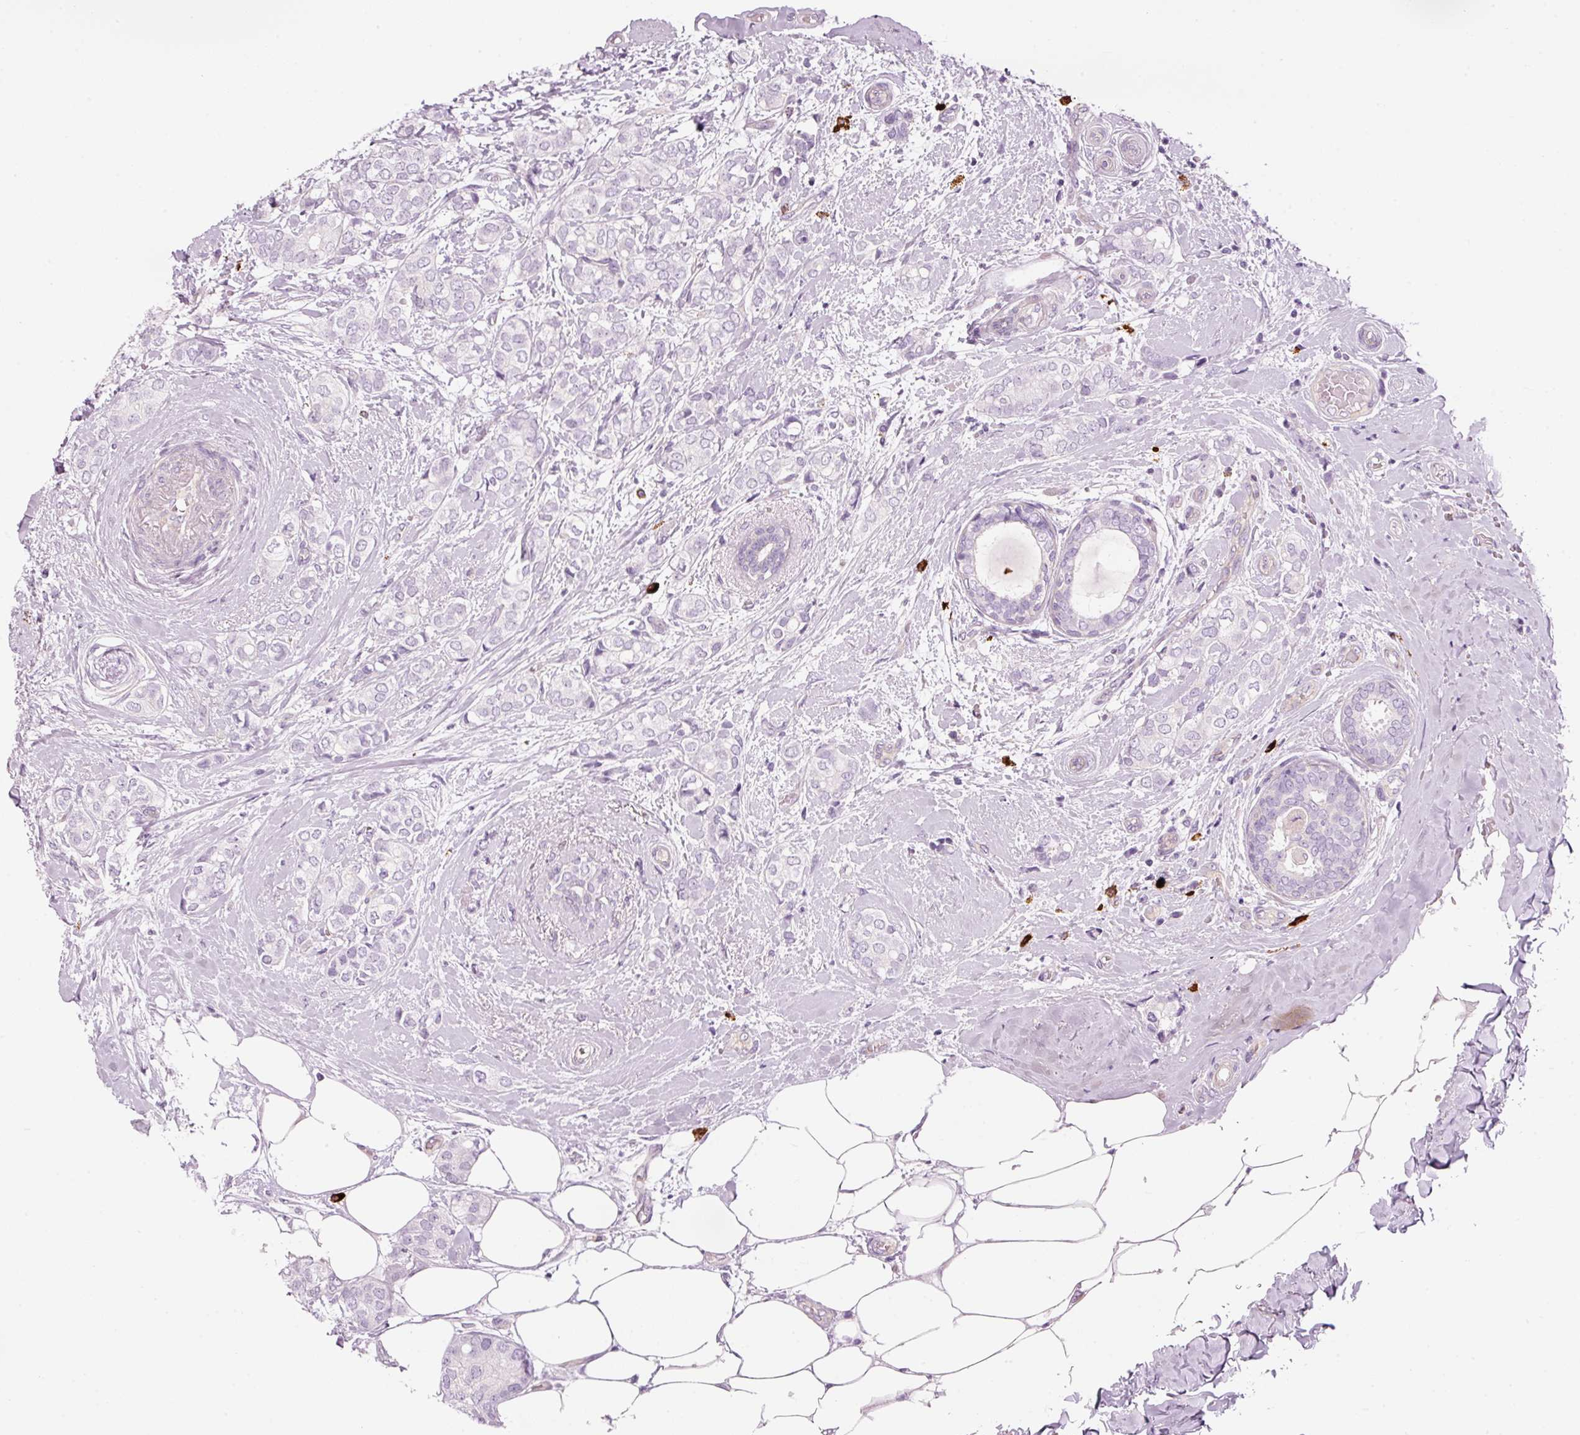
{"staining": {"intensity": "negative", "quantity": "none", "location": "none"}, "tissue": "breast cancer", "cell_type": "Tumor cells", "image_type": "cancer", "snomed": [{"axis": "morphology", "description": "Duct carcinoma"}, {"axis": "topography", "description": "Breast"}], "caption": "IHC image of human breast infiltrating ductal carcinoma stained for a protein (brown), which shows no expression in tumor cells.", "gene": "MAP3K3", "patient": {"sex": "female", "age": 73}}